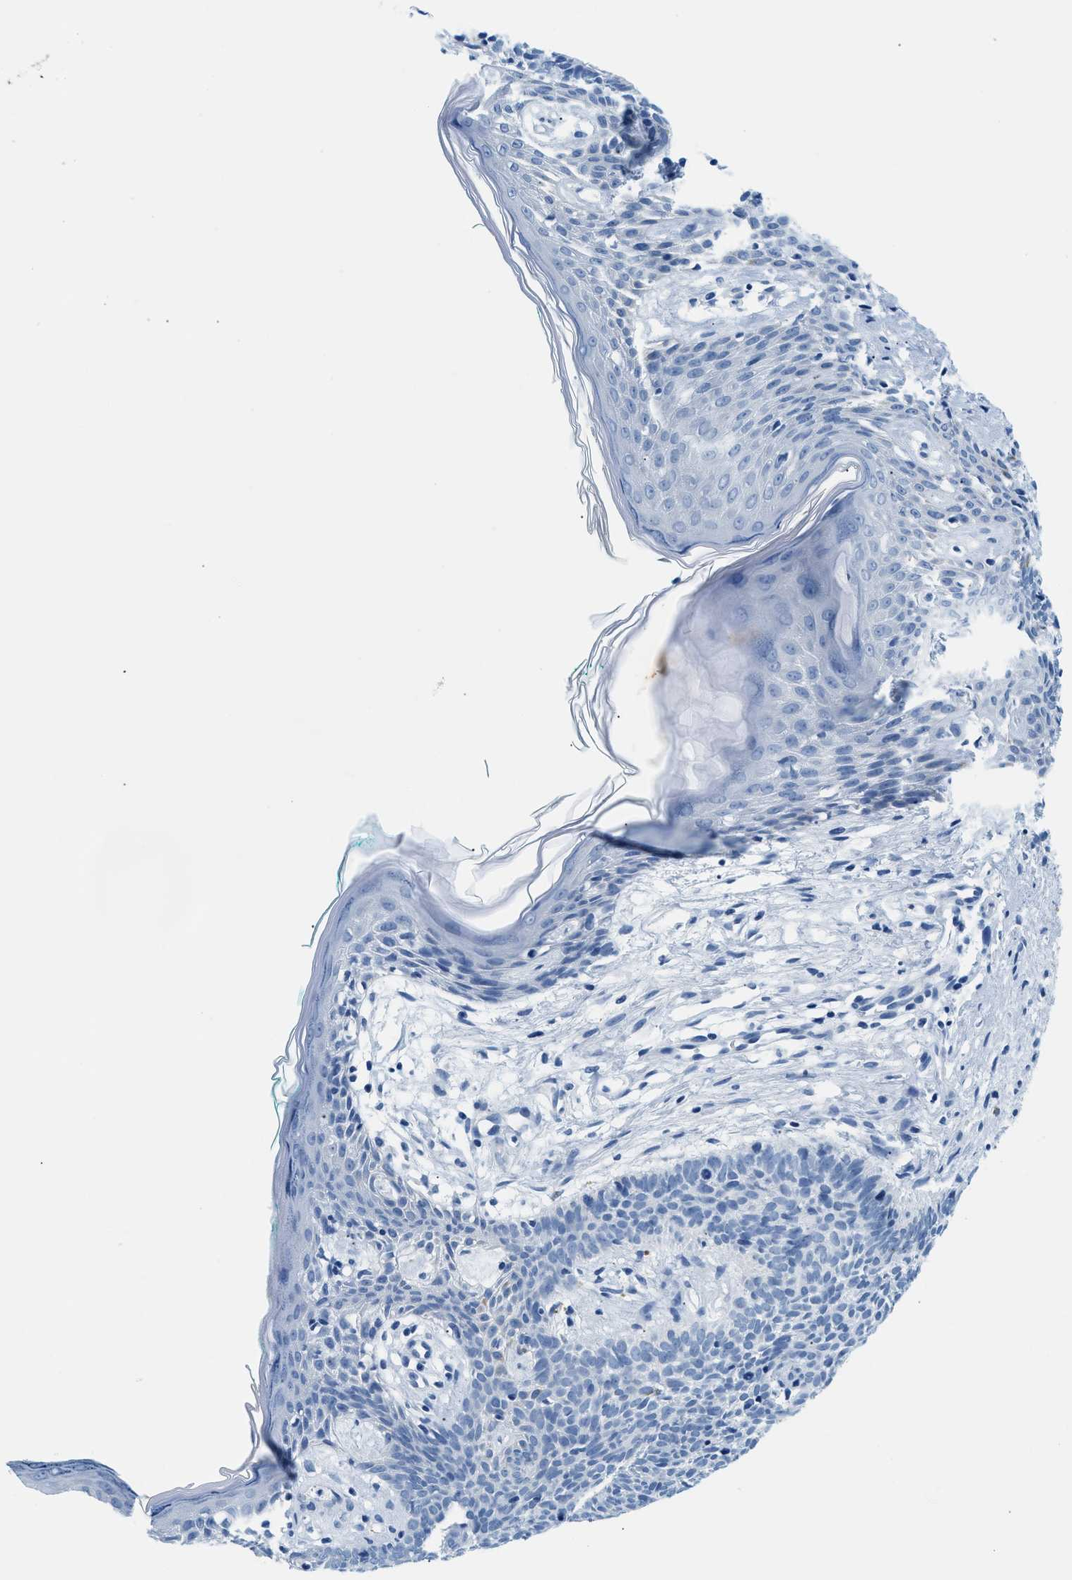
{"staining": {"intensity": "negative", "quantity": "none", "location": "none"}, "tissue": "skin cancer", "cell_type": "Tumor cells", "image_type": "cancer", "snomed": [{"axis": "morphology", "description": "Basal cell carcinoma"}, {"axis": "topography", "description": "Skin"}], "caption": "Immunohistochemistry image of skin basal cell carcinoma stained for a protein (brown), which displays no expression in tumor cells.", "gene": "STXBP2", "patient": {"sex": "male", "age": 60}}